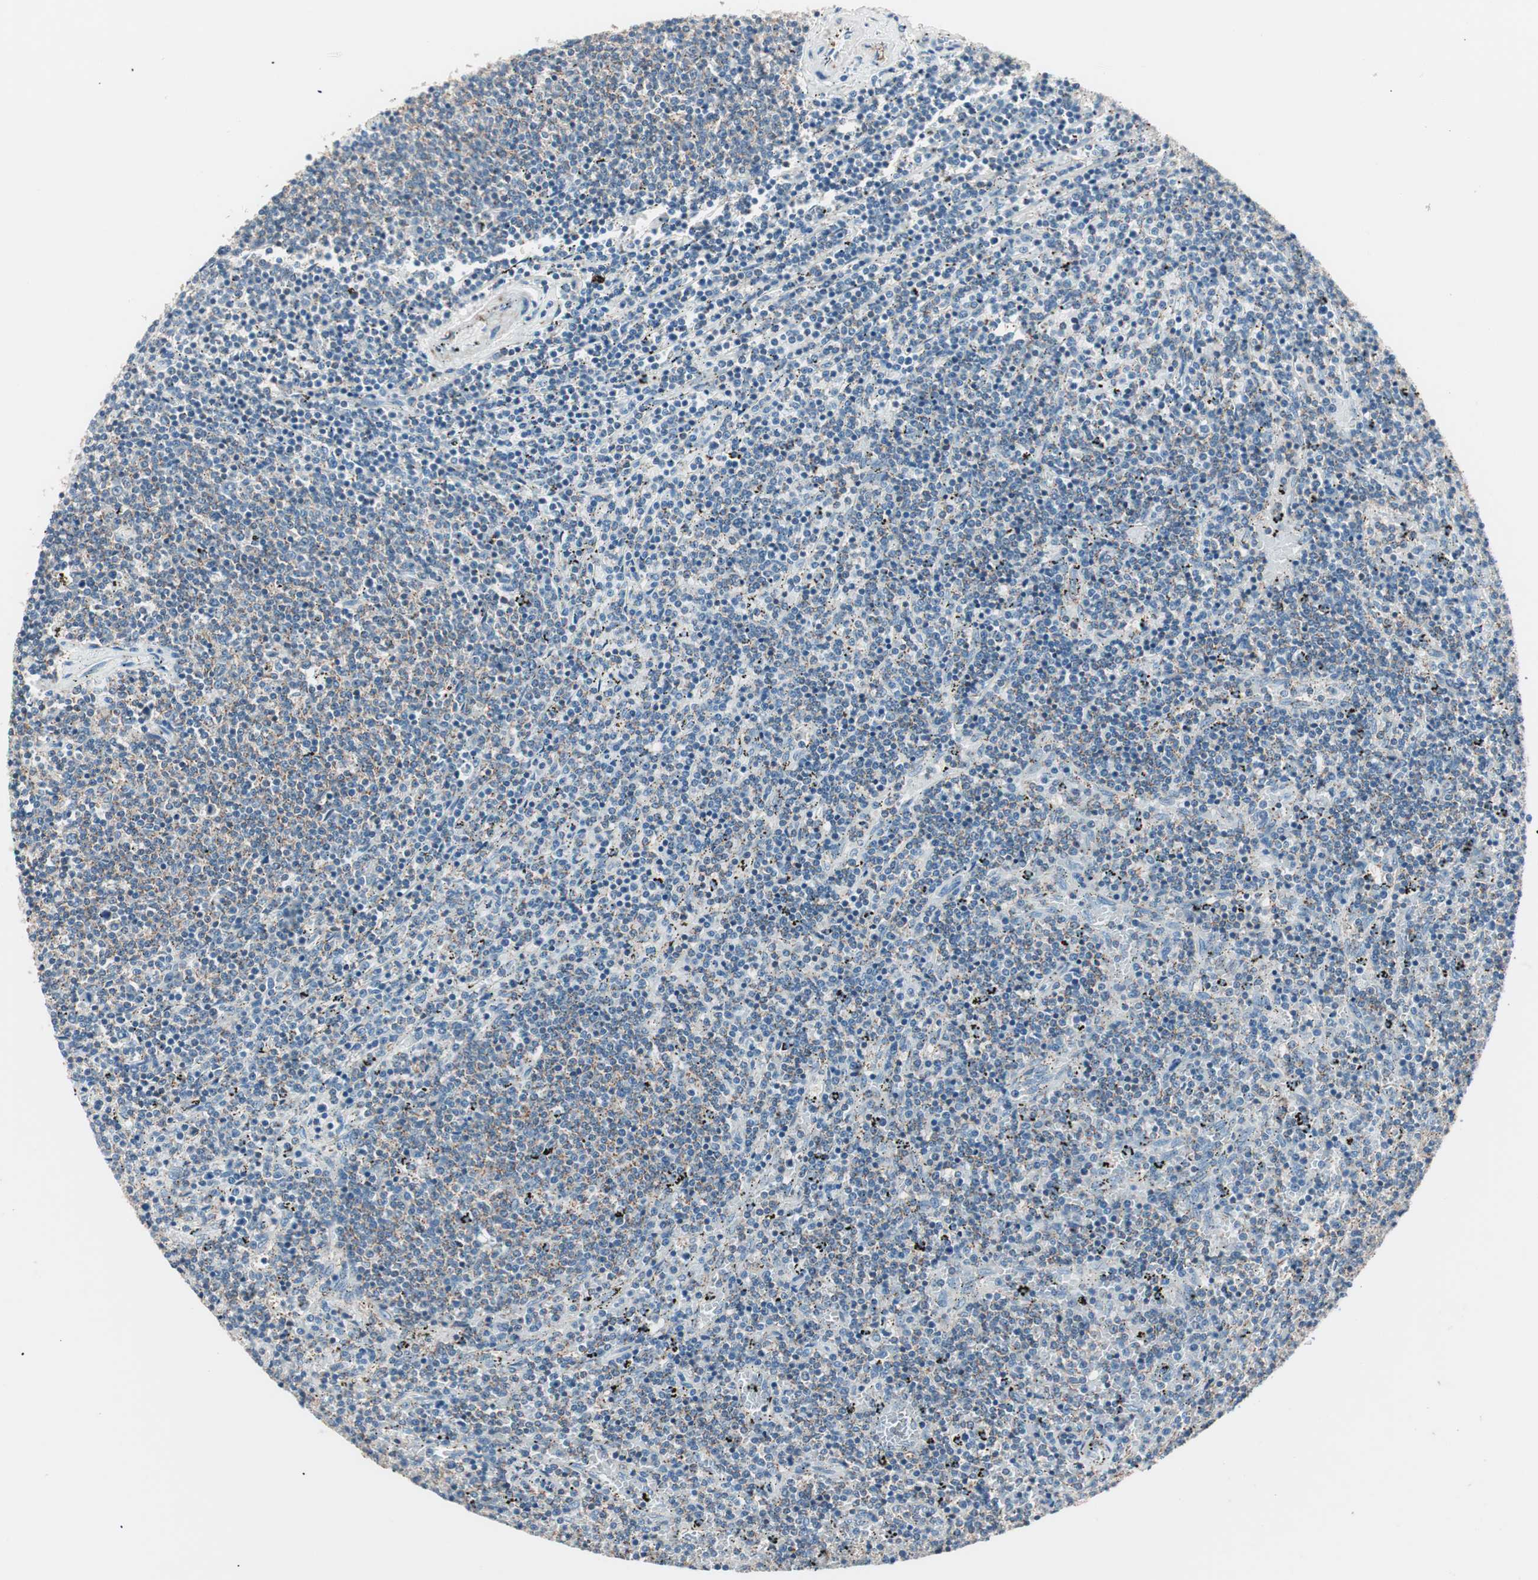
{"staining": {"intensity": "negative", "quantity": "none", "location": "none"}, "tissue": "lymphoma", "cell_type": "Tumor cells", "image_type": "cancer", "snomed": [{"axis": "morphology", "description": "Malignant lymphoma, non-Hodgkin's type, Low grade"}, {"axis": "topography", "description": "Spleen"}], "caption": "The IHC image has no significant staining in tumor cells of lymphoma tissue.", "gene": "RAD54B", "patient": {"sex": "female", "age": 50}}